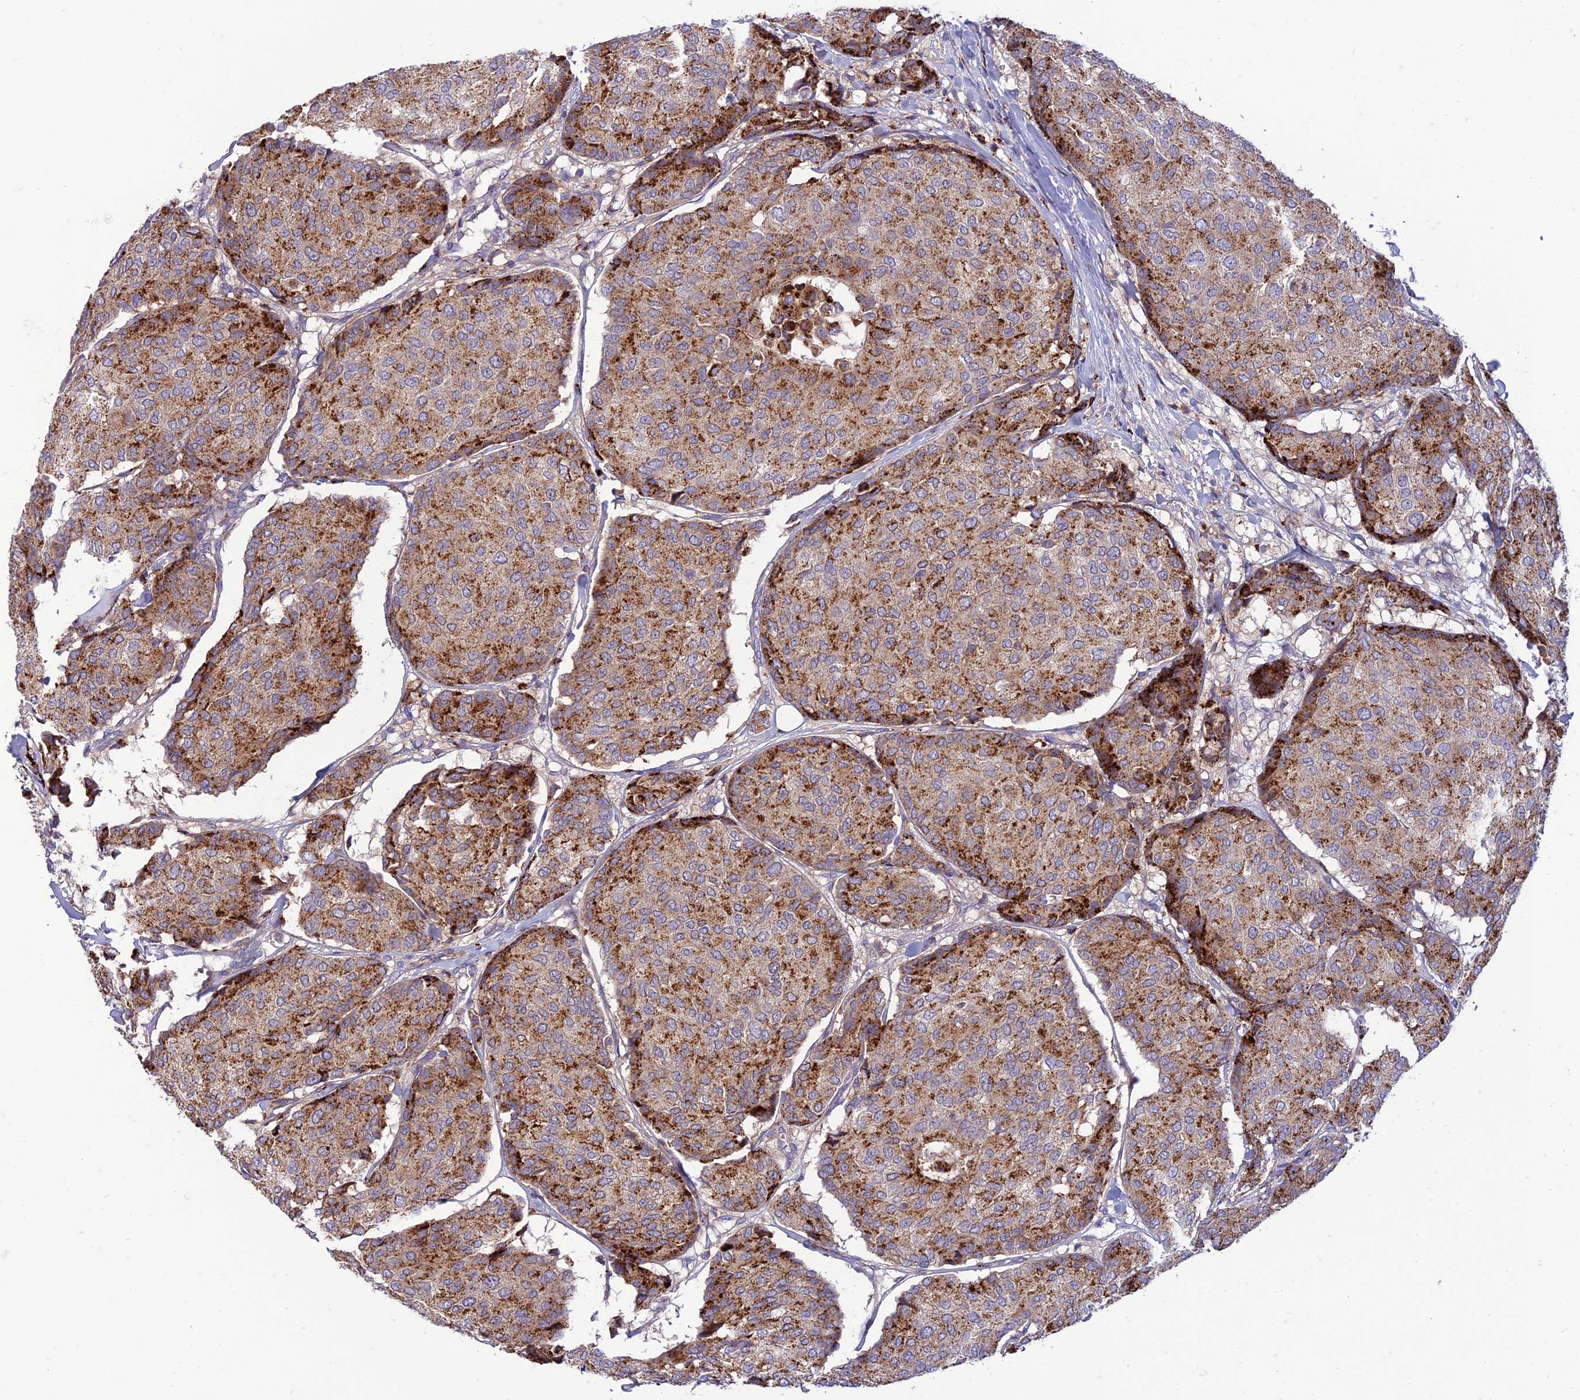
{"staining": {"intensity": "strong", "quantity": ">75%", "location": "cytoplasmic/membranous"}, "tissue": "breast cancer", "cell_type": "Tumor cells", "image_type": "cancer", "snomed": [{"axis": "morphology", "description": "Duct carcinoma"}, {"axis": "topography", "description": "Breast"}], "caption": "Breast cancer stained for a protein displays strong cytoplasmic/membranous positivity in tumor cells.", "gene": "IRAK3", "patient": {"sex": "female", "age": 75}}